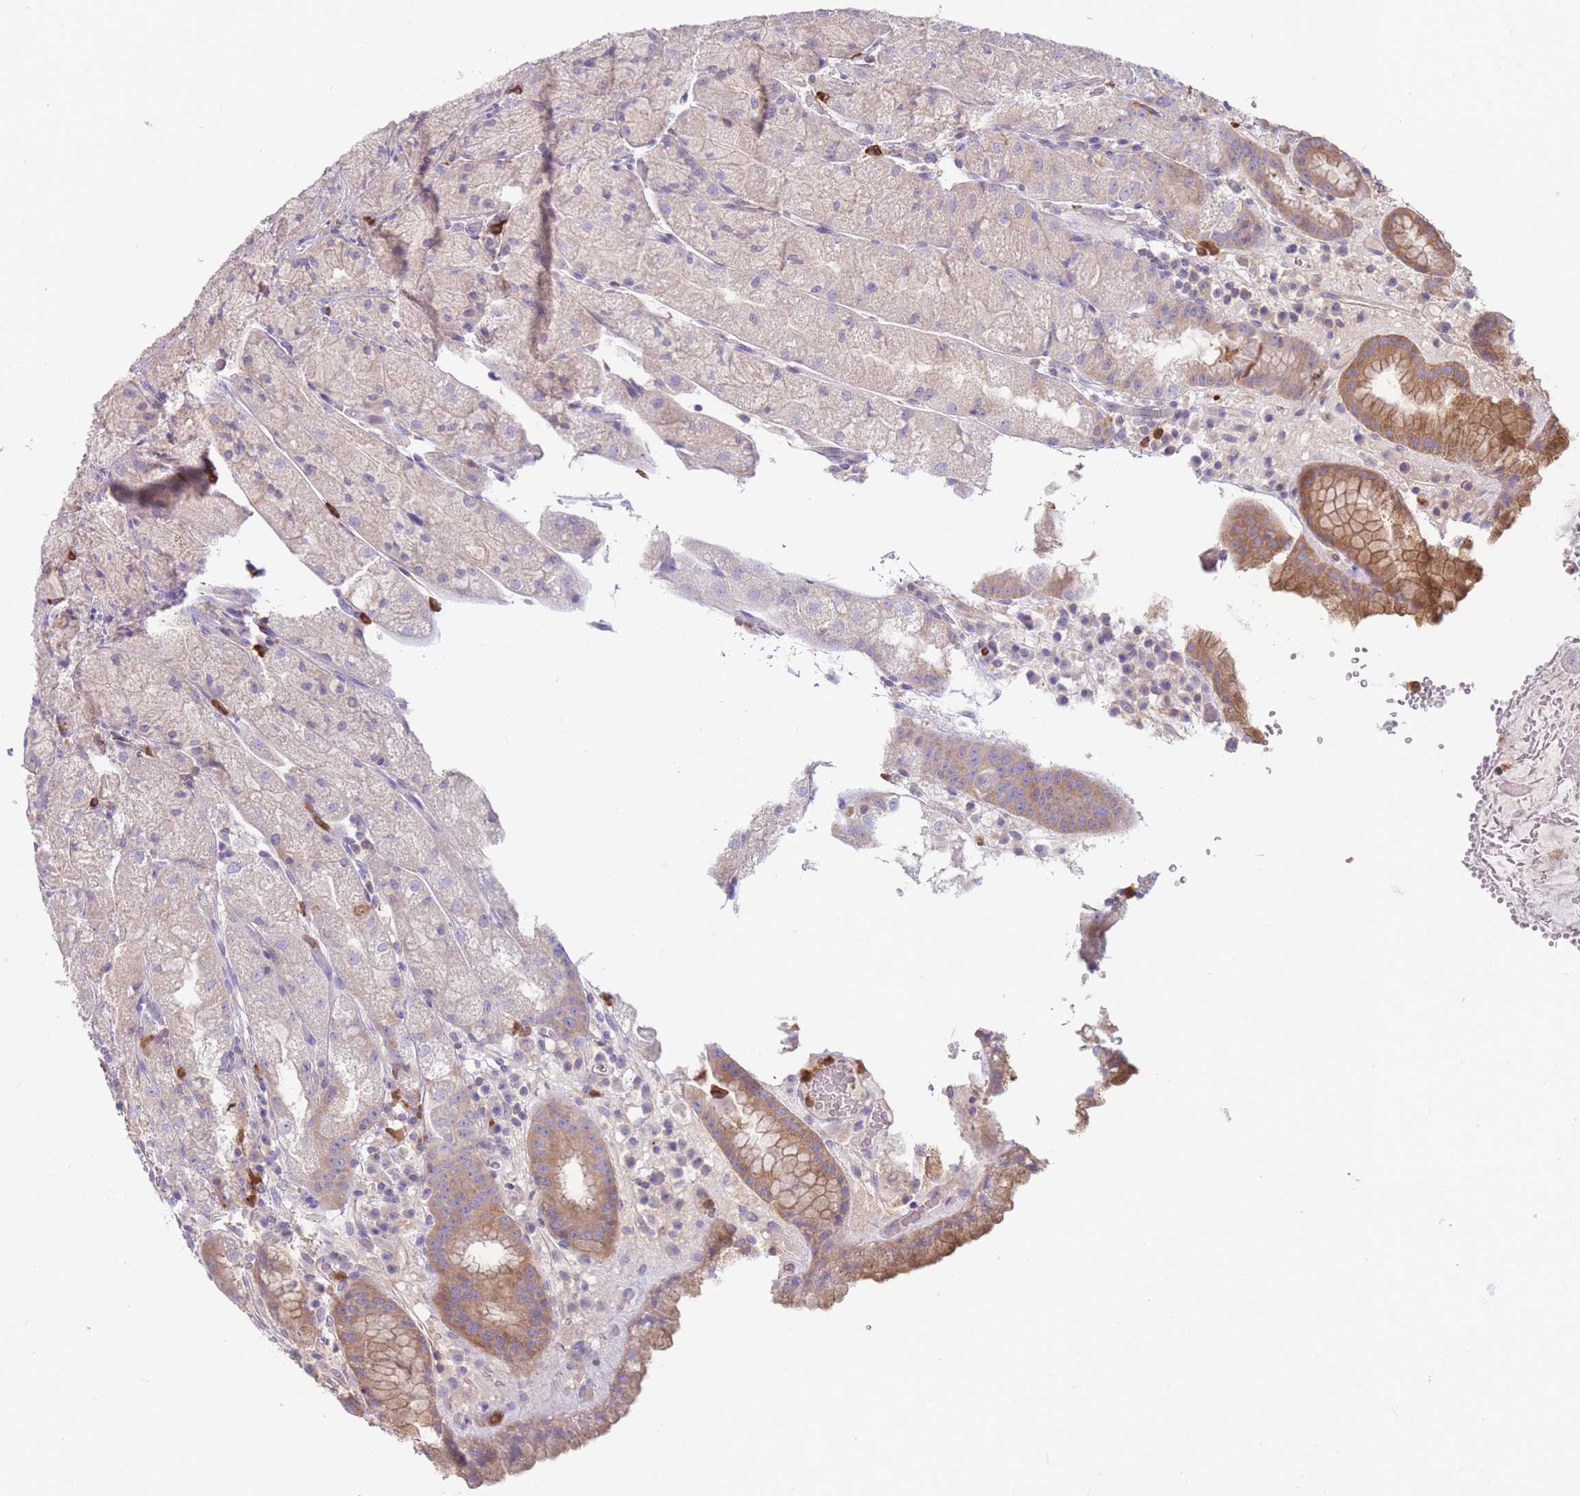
{"staining": {"intensity": "moderate", "quantity": "<25%", "location": "cytoplasmic/membranous"}, "tissue": "stomach", "cell_type": "Glandular cells", "image_type": "normal", "snomed": [{"axis": "morphology", "description": "Normal tissue, NOS"}, {"axis": "topography", "description": "Stomach, upper"}], "caption": "Glandular cells exhibit low levels of moderate cytoplasmic/membranous expression in approximately <25% of cells in unremarkable human stomach. (Stains: DAB in brown, nuclei in blue, Microscopy: brightfield microscopy at high magnification).", "gene": "ST3GAL4", "patient": {"sex": "male", "age": 52}}